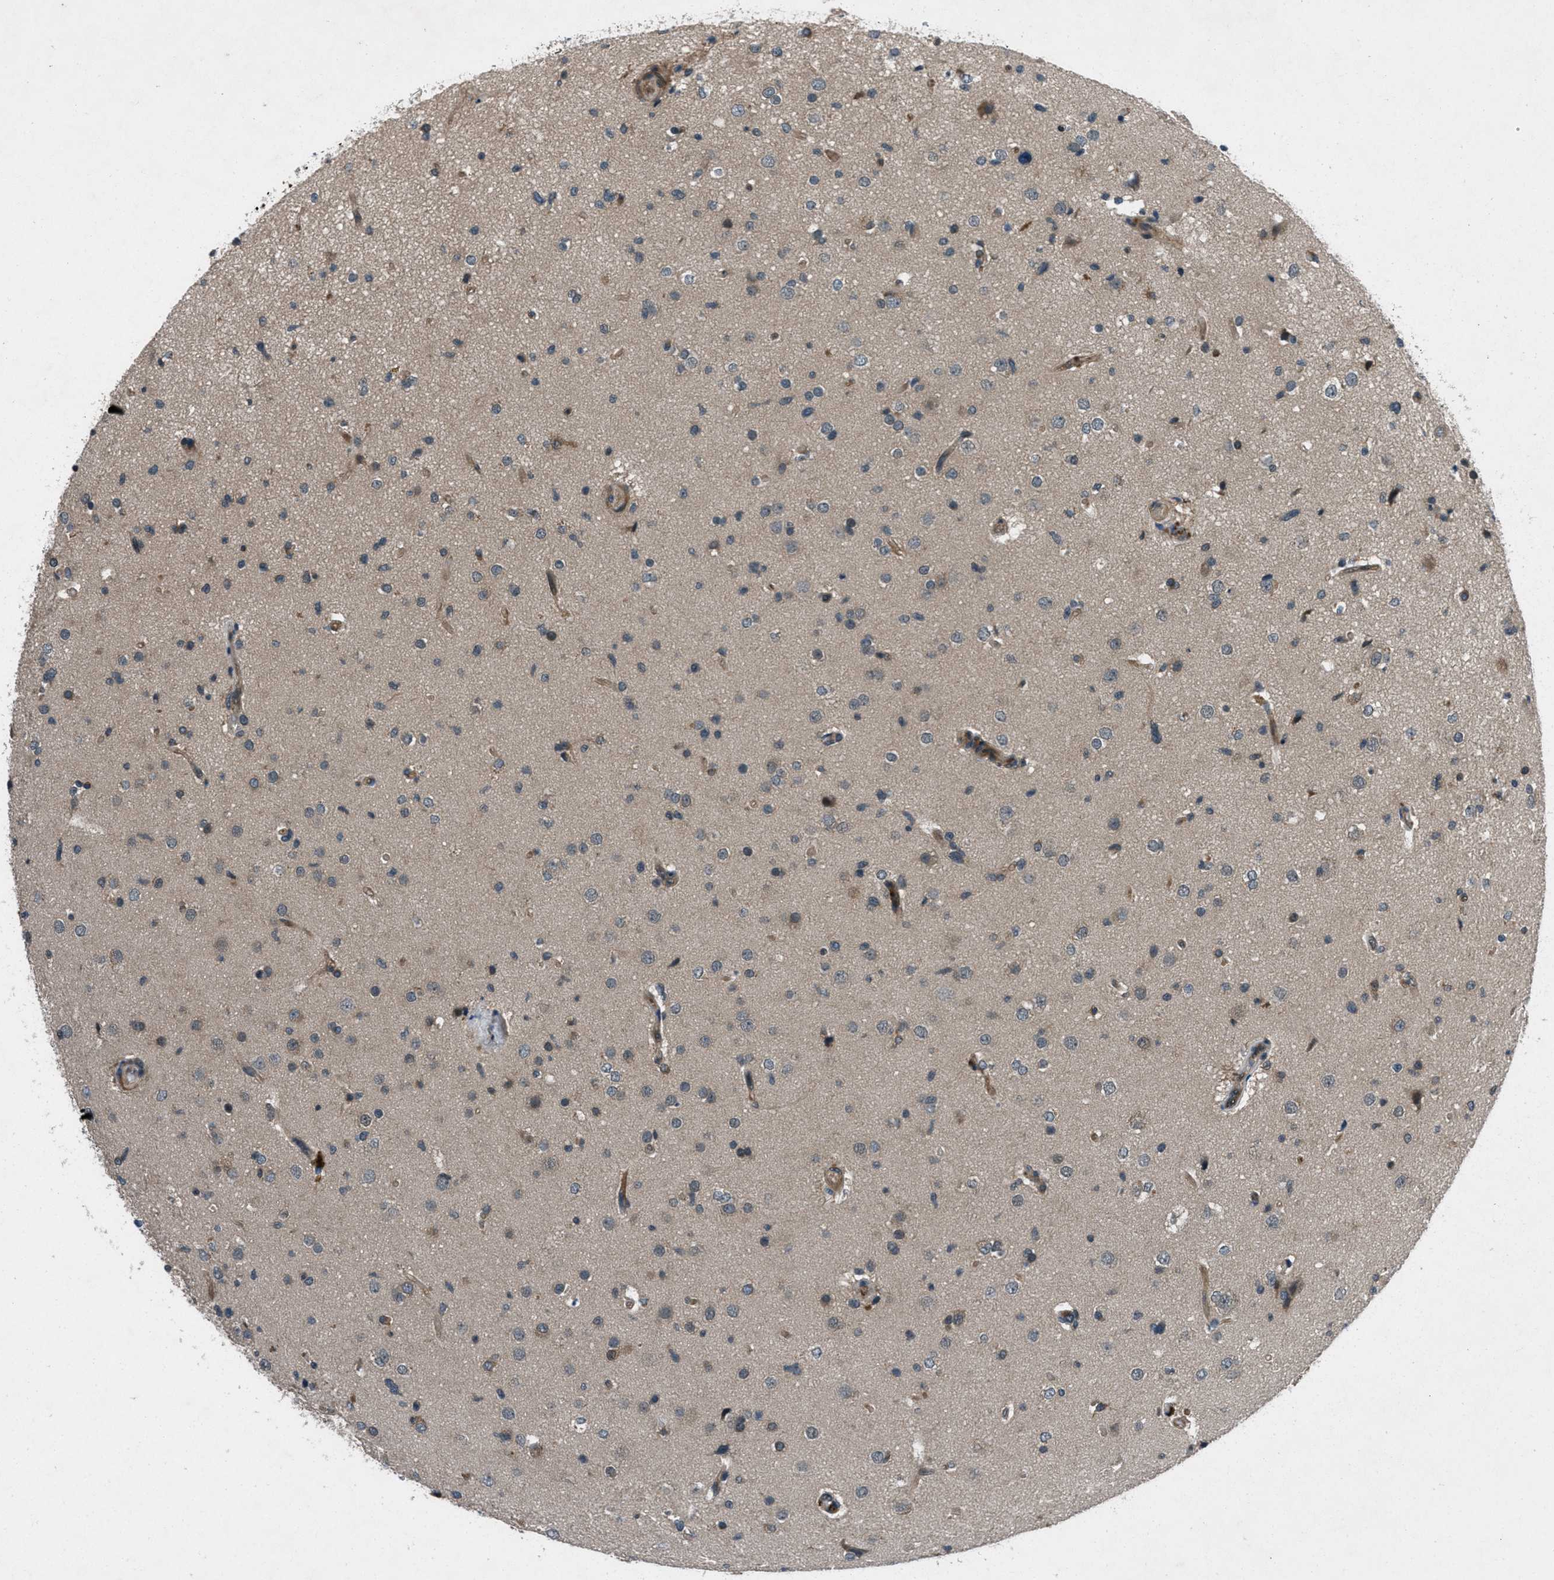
{"staining": {"intensity": "moderate", "quantity": "<25%", "location": "cytoplasmic/membranous"}, "tissue": "glioma", "cell_type": "Tumor cells", "image_type": "cancer", "snomed": [{"axis": "morphology", "description": "Glioma, malignant, High grade"}, {"axis": "topography", "description": "Brain"}], "caption": "Protein analysis of high-grade glioma (malignant) tissue demonstrates moderate cytoplasmic/membranous expression in approximately <25% of tumor cells. Using DAB (brown) and hematoxylin (blue) stains, captured at high magnification using brightfield microscopy.", "gene": "EPSTI1", "patient": {"sex": "male", "age": 33}}